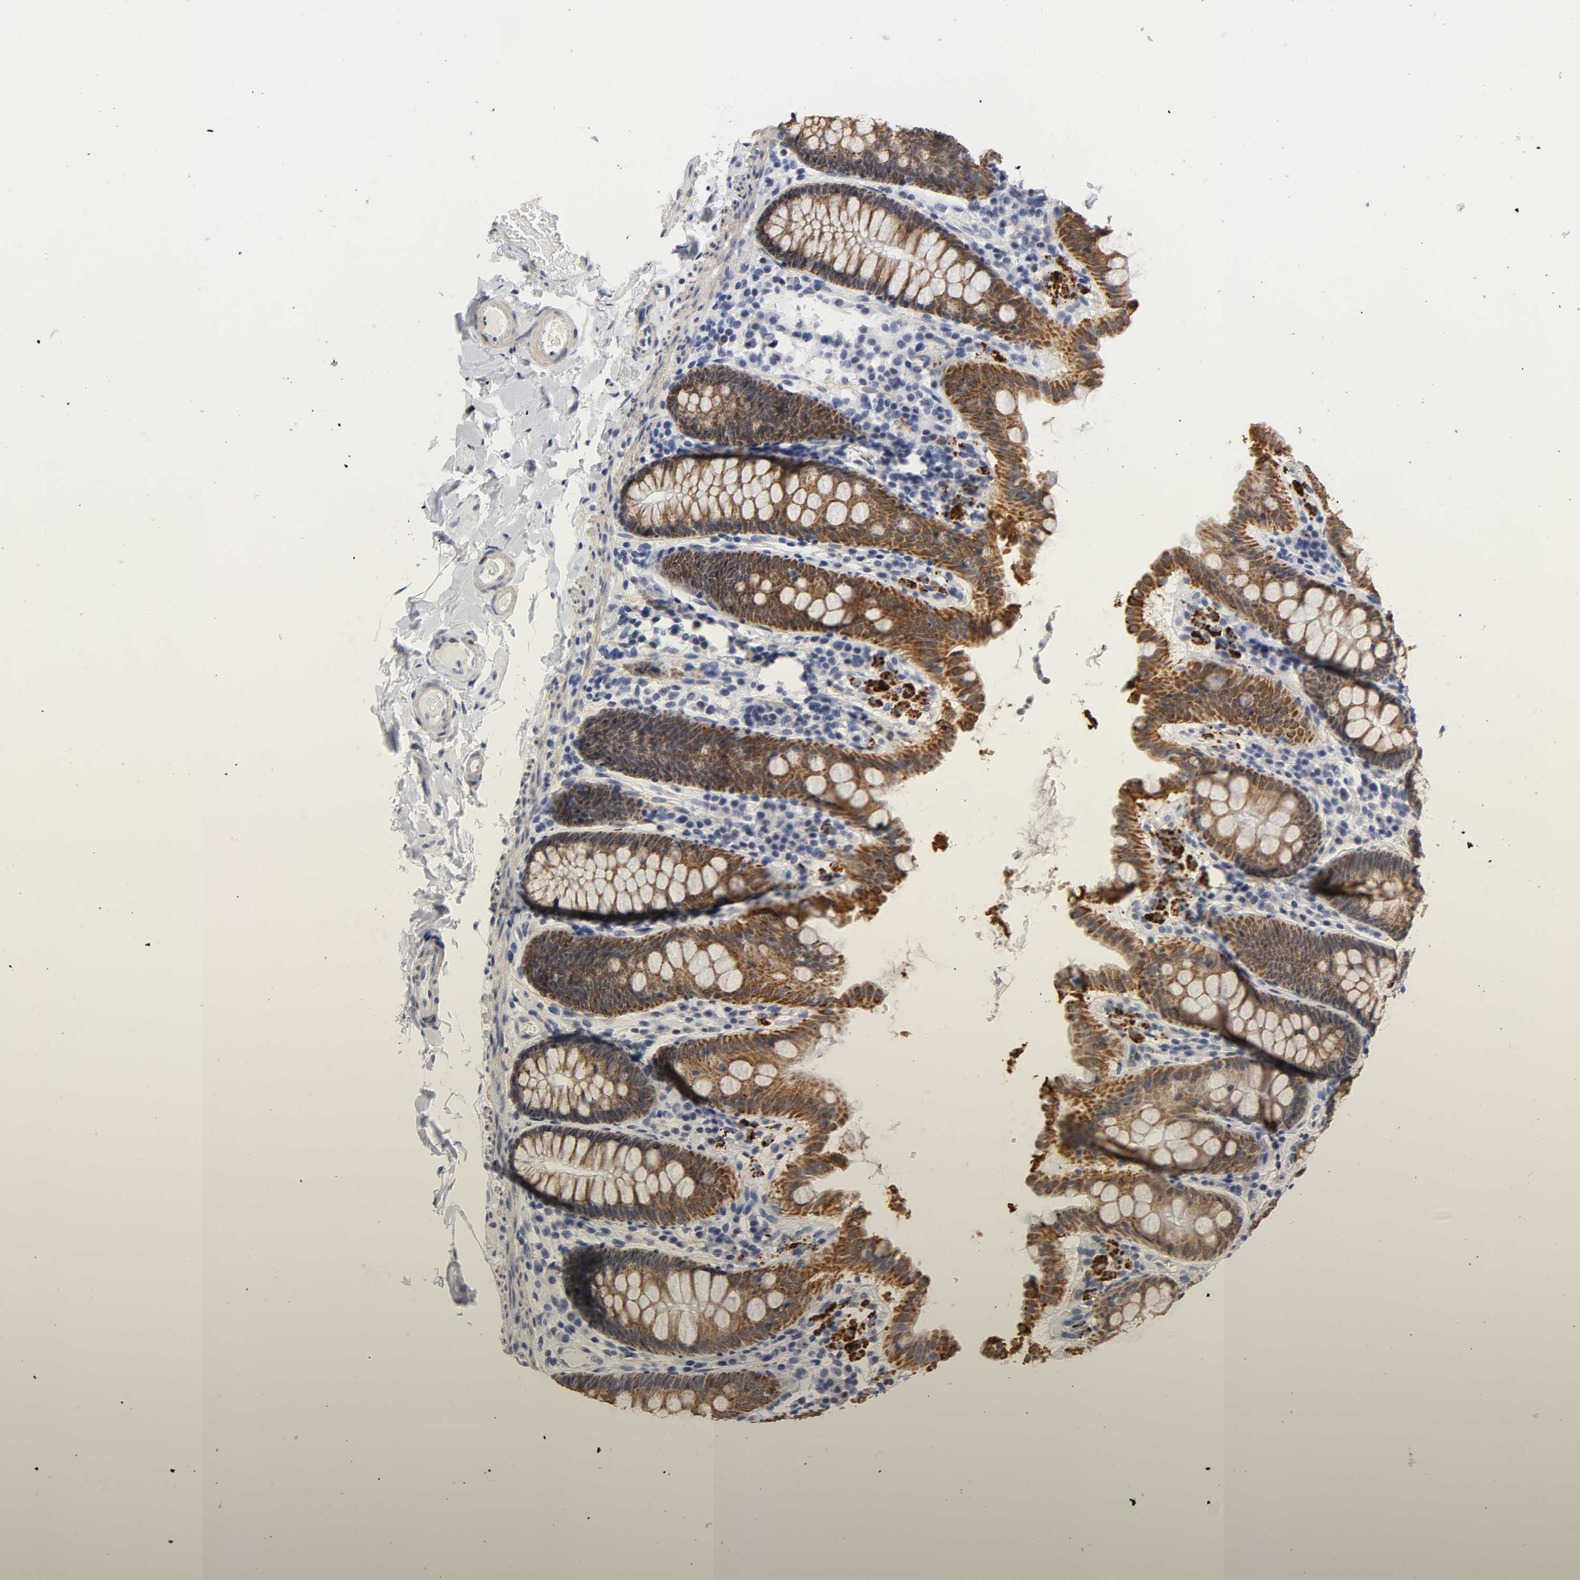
{"staining": {"intensity": "negative", "quantity": "none", "location": "none"}, "tissue": "colon", "cell_type": "Endothelial cells", "image_type": "normal", "snomed": [{"axis": "morphology", "description": "Normal tissue, NOS"}, {"axis": "topography", "description": "Colon"}], "caption": "Histopathology image shows no protein expression in endothelial cells of unremarkable colon. The staining was performed using DAB (3,3'-diaminobenzidine) to visualize the protein expression in brown, while the nuclei were stained in blue with hematoxylin (Magnification: 20x).", "gene": "GRHL2", "patient": {"sex": "female", "age": 61}}